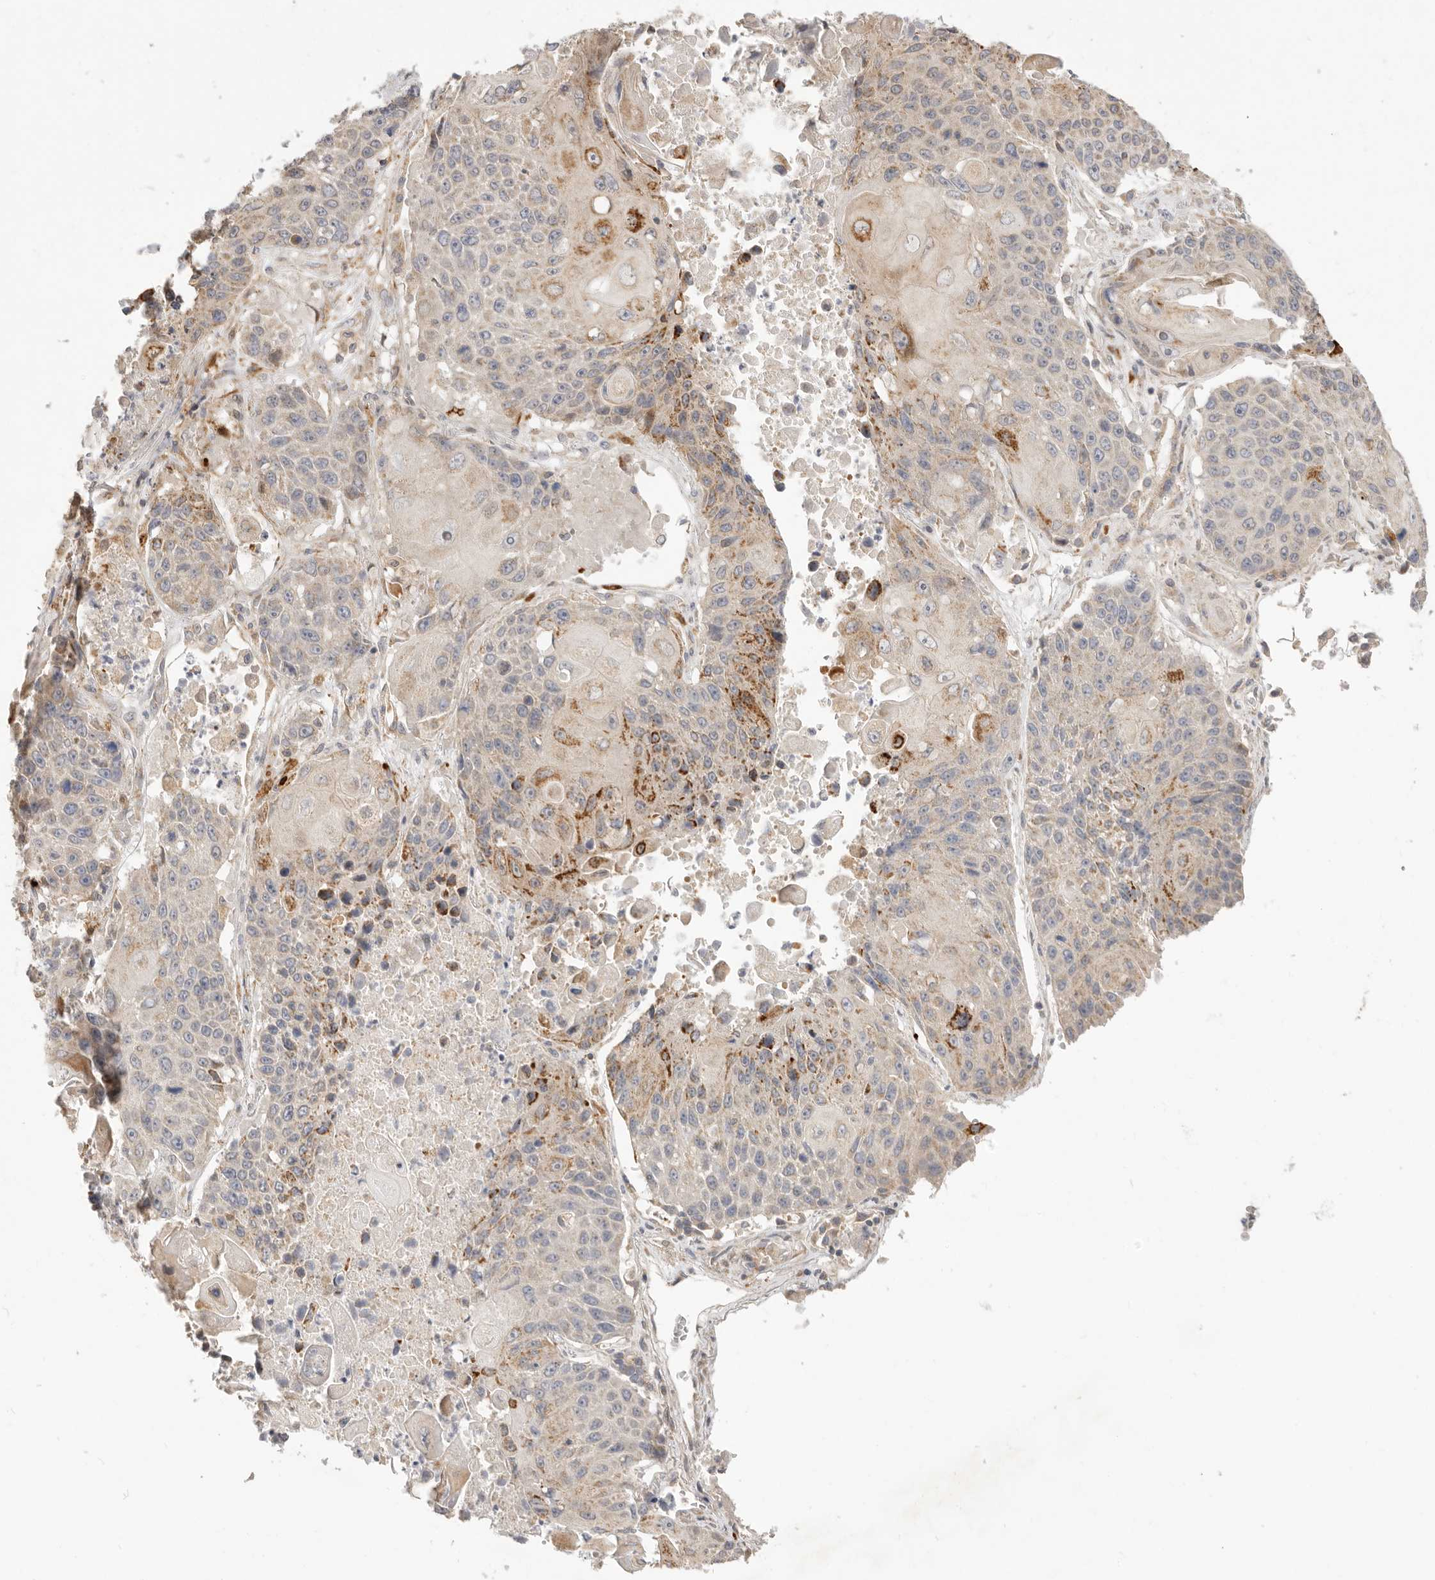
{"staining": {"intensity": "moderate", "quantity": "<25%", "location": "cytoplasmic/membranous"}, "tissue": "lung cancer", "cell_type": "Tumor cells", "image_type": "cancer", "snomed": [{"axis": "morphology", "description": "Squamous cell carcinoma, NOS"}, {"axis": "topography", "description": "Lung"}], "caption": "IHC micrograph of human squamous cell carcinoma (lung) stained for a protein (brown), which reveals low levels of moderate cytoplasmic/membranous expression in about <25% of tumor cells.", "gene": "USH1C", "patient": {"sex": "male", "age": 61}}